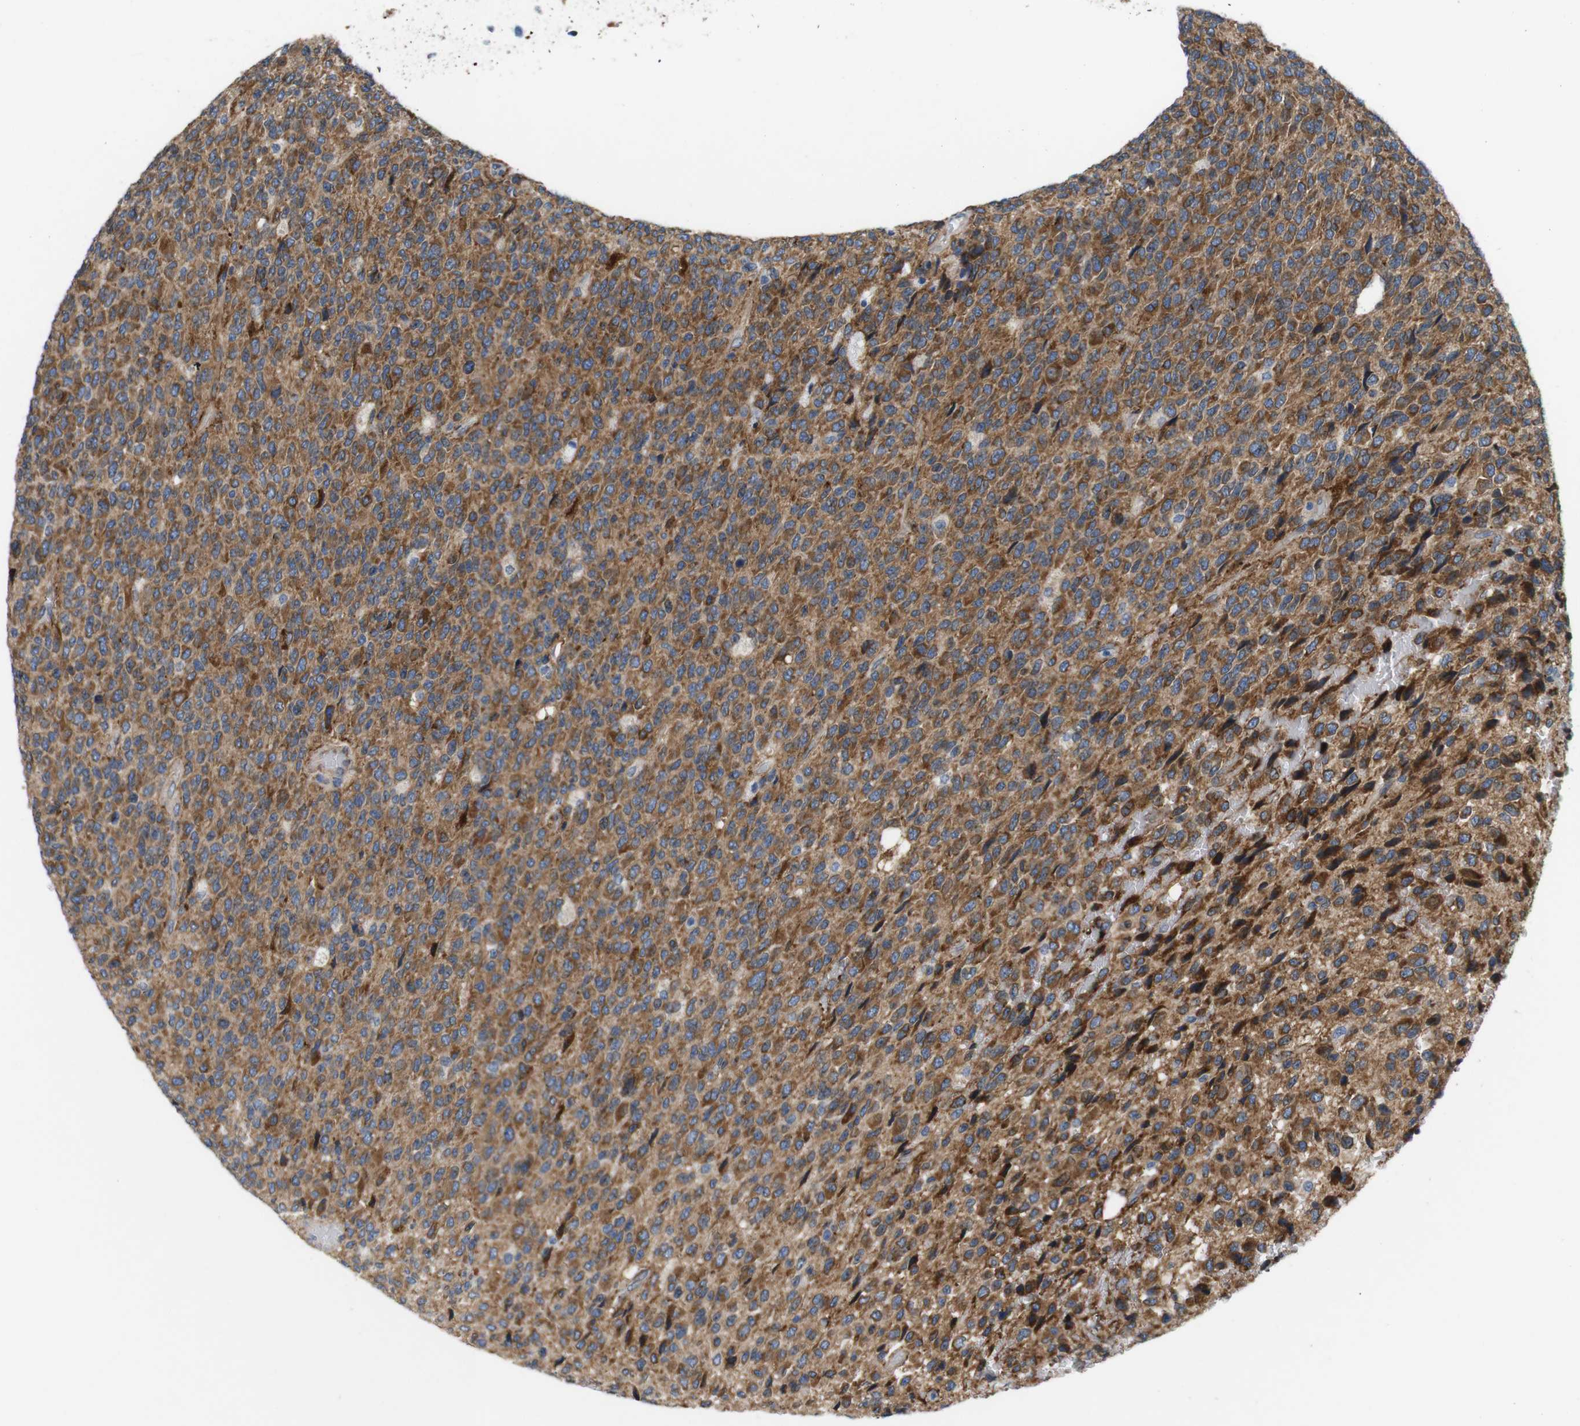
{"staining": {"intensity": "moderate", "quantity": ">75%", "location": "cytoplasmic/membranous"}, "tissue": "glioma", "cell_type": "Tumor cells", "image_type": "cancer", "snomed": [{"axis": "morphology", "description": "Glioma, malignant, High grade"}, {"axis": "topography", "description": "pancreas cauda"}], "caption": "The micrograph shows immunohistochemical staining of malignant high-grade glioma. There is moderate cytoplasmic/membranous positivity is identified in about >75% of tumor cells.", "gene": "HACD3", "patient": {"sex": "male", "age": 60}}